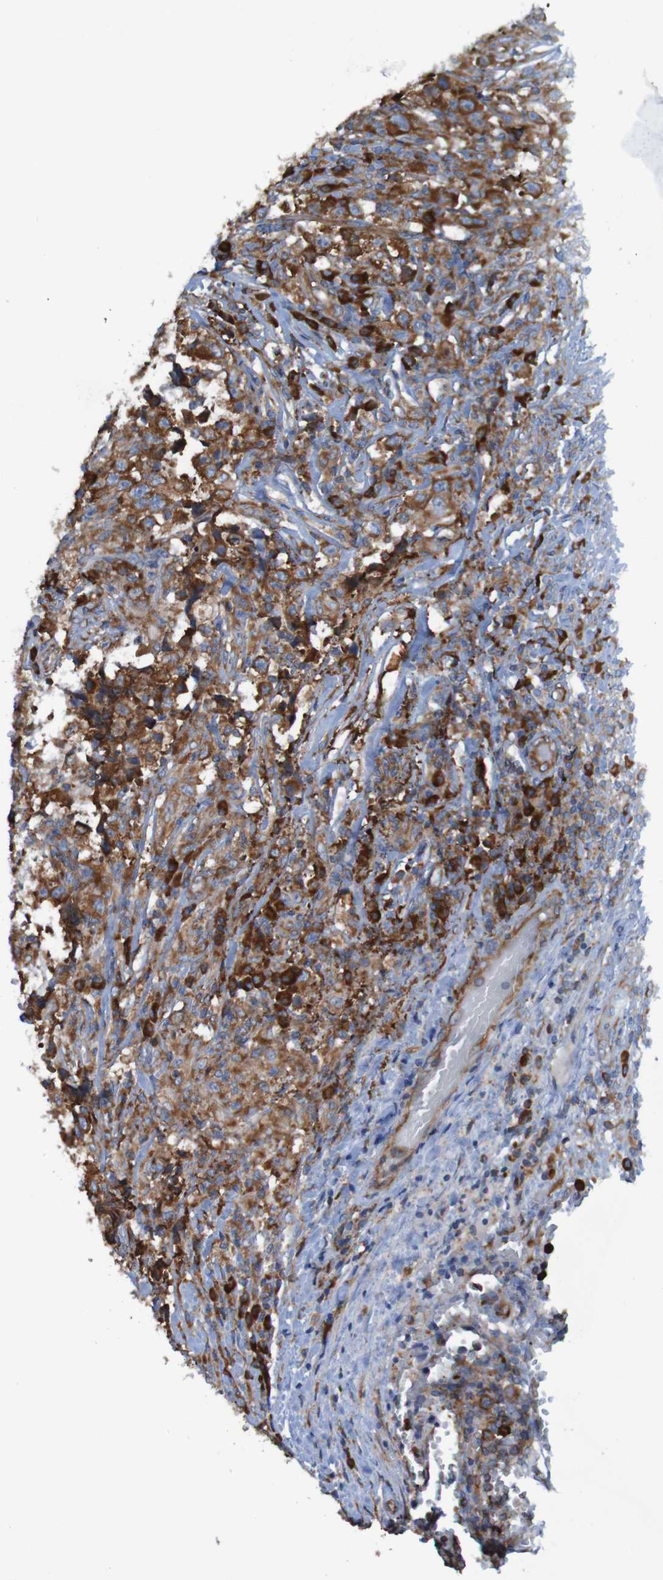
{"staining": {"intensity": "strong", "quantity": ">75%", "location": "cytoplasmic/membranous"}, "tissue": "testis cancer", "cell_type": "Tumor cells", "image_type": "cancer", "snomed": [{"axis": "morphology", "description": "Carcinoma, Embryonal, NOS"}, {"axis": "topography", "description": "Testis"}], "caption": "Testis cancer stained with IHC displays strong cytoplasmic/membranous positivity in approximately >75% of tumor cells.", "gene": "RPL10", "patient": {"sex": "male", "age": 21}}